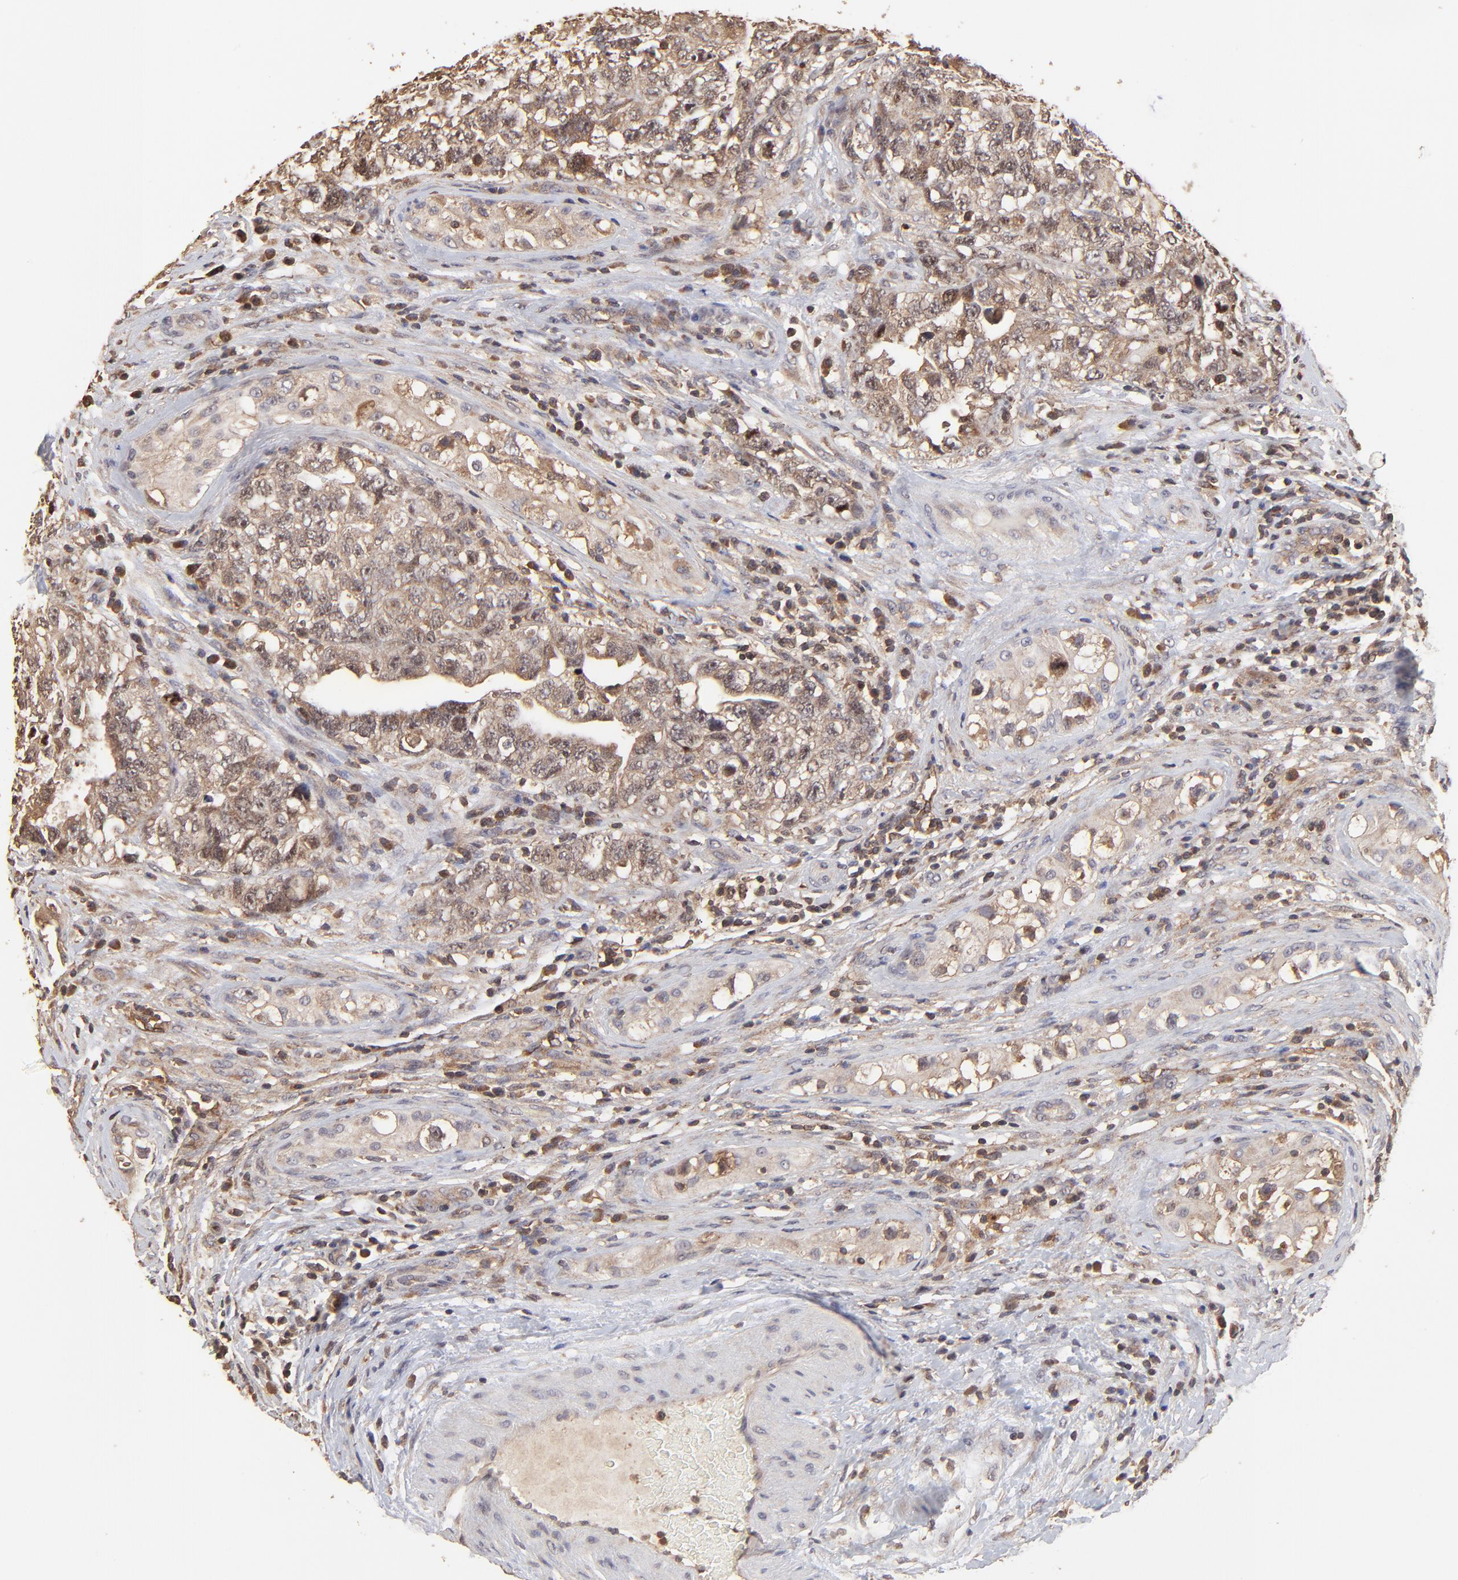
{"staining": {"intensity": "strong", "quantity": ">75%", "location": "cytoplasmic/membranous"}, "tissue": "testis cancer", "cell_type": "Tumor cells", "image_type": "cancer", "snomed": [{"axis": "morphology", "description": "Carcinoma, Embryonal, NOS"}, {"axis": "topography", "description": "Testis"}], "caption": "This photomicrograph displays IHC staining of embryonal carcinoma (testis), with high strong cytoplasmic/membranous positivity in about >75% of tumor cells.", "gene": "STON2", "patient": {"sex": "male", "age": 31}}